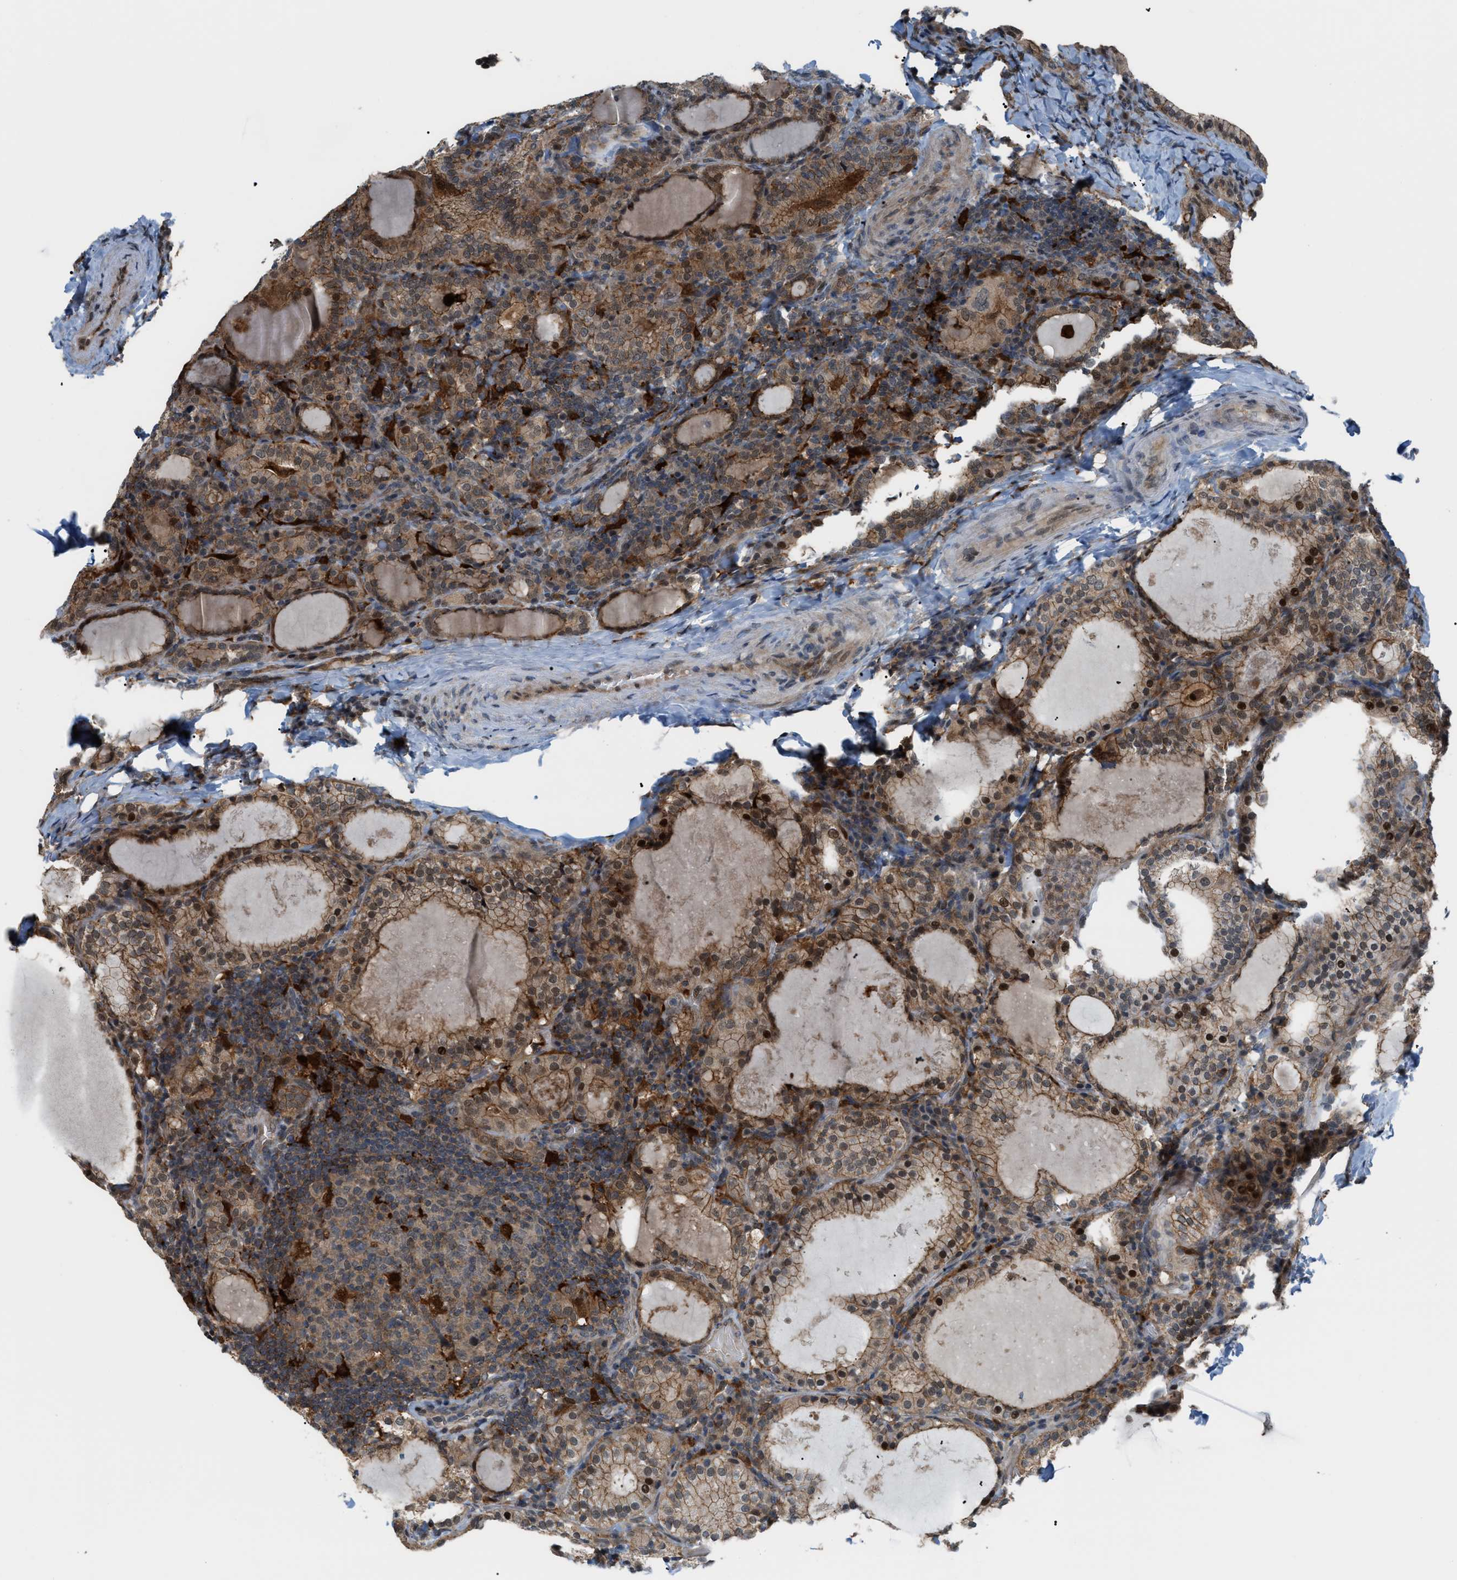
{"staining": {"intensity": "moderate", "quantity": ">75%", "location": "cytoplasmic/membranous,nuclear"}, "tissue": "thyroid cancer", "cell_type": "Tumor cells", "image_type": "cancer", "snomed": [{"axis": "morphology", "description": "Papillary adenocarcinoma, NOS"}, {"axis": "topography", "description": "Thyroid gland"}], "caption": "Thyroid cancer (papillary adenocarcinoma) stained with a protein marker displays moderate staining in tumor cells.", "gene": "RFFL", "patient": {"sex": "female", "age": 42}}